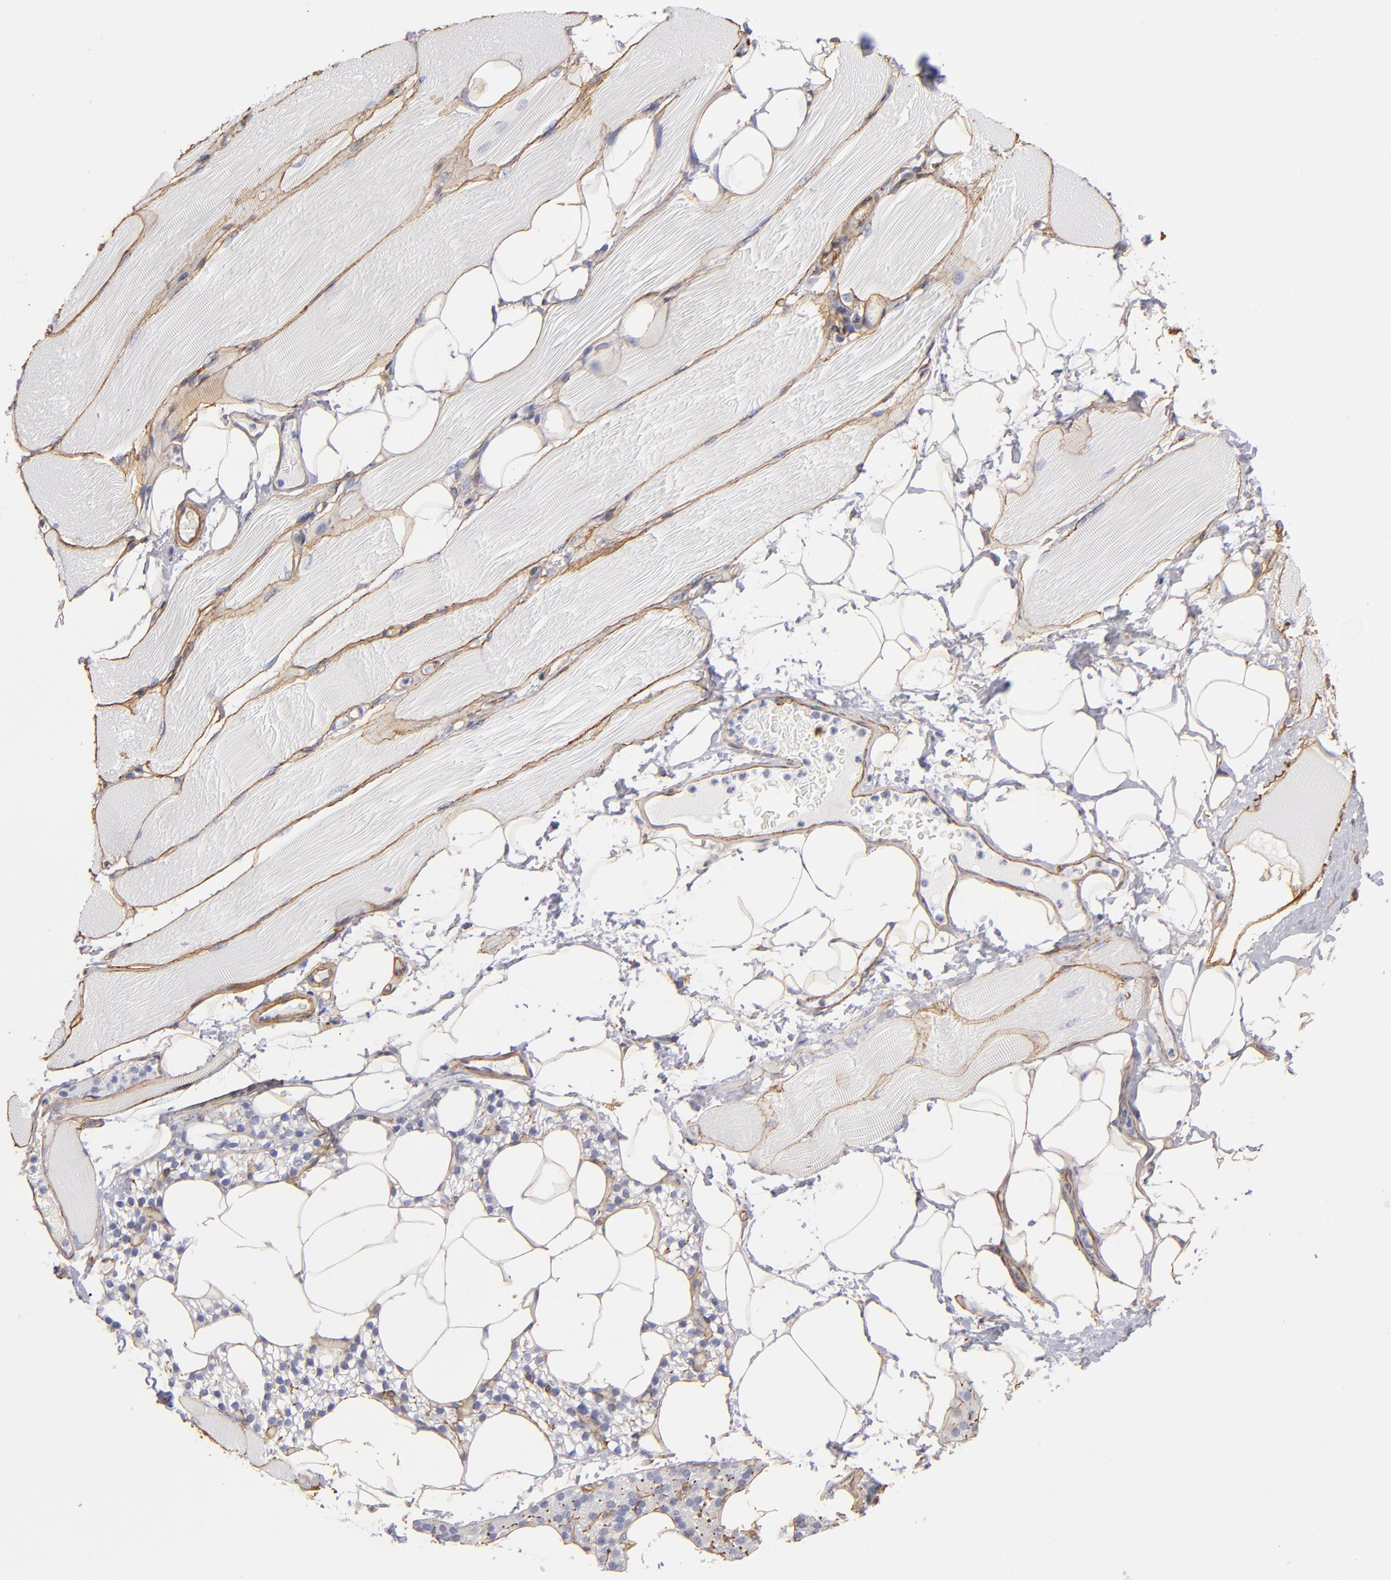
{"staining": {"intensity": "moderate", "quantity": ">75%", "location": "cytoplasmic/membranous"}, "tissue": "skeletal muscle", "cell_type": "Myocytes", "image_type": "normal", "snomed": [{"axis": "morphology", "description": "Normal tissue, NOS"}, {"axis": "topography", "description": "Skeletal muscle"}, {"axis": "topography", "description": "Parathyroid gland"}], "caption": "Immunohistochemical staining of unremarkable skeletal muscle shows medium levels of moderate cytoplasmic/membranous staining in approximately >75% of myocytes. Nuclei are stained in blue.", "gene": "LAMC1", "patient": {"sex": "female", "age": 37}}